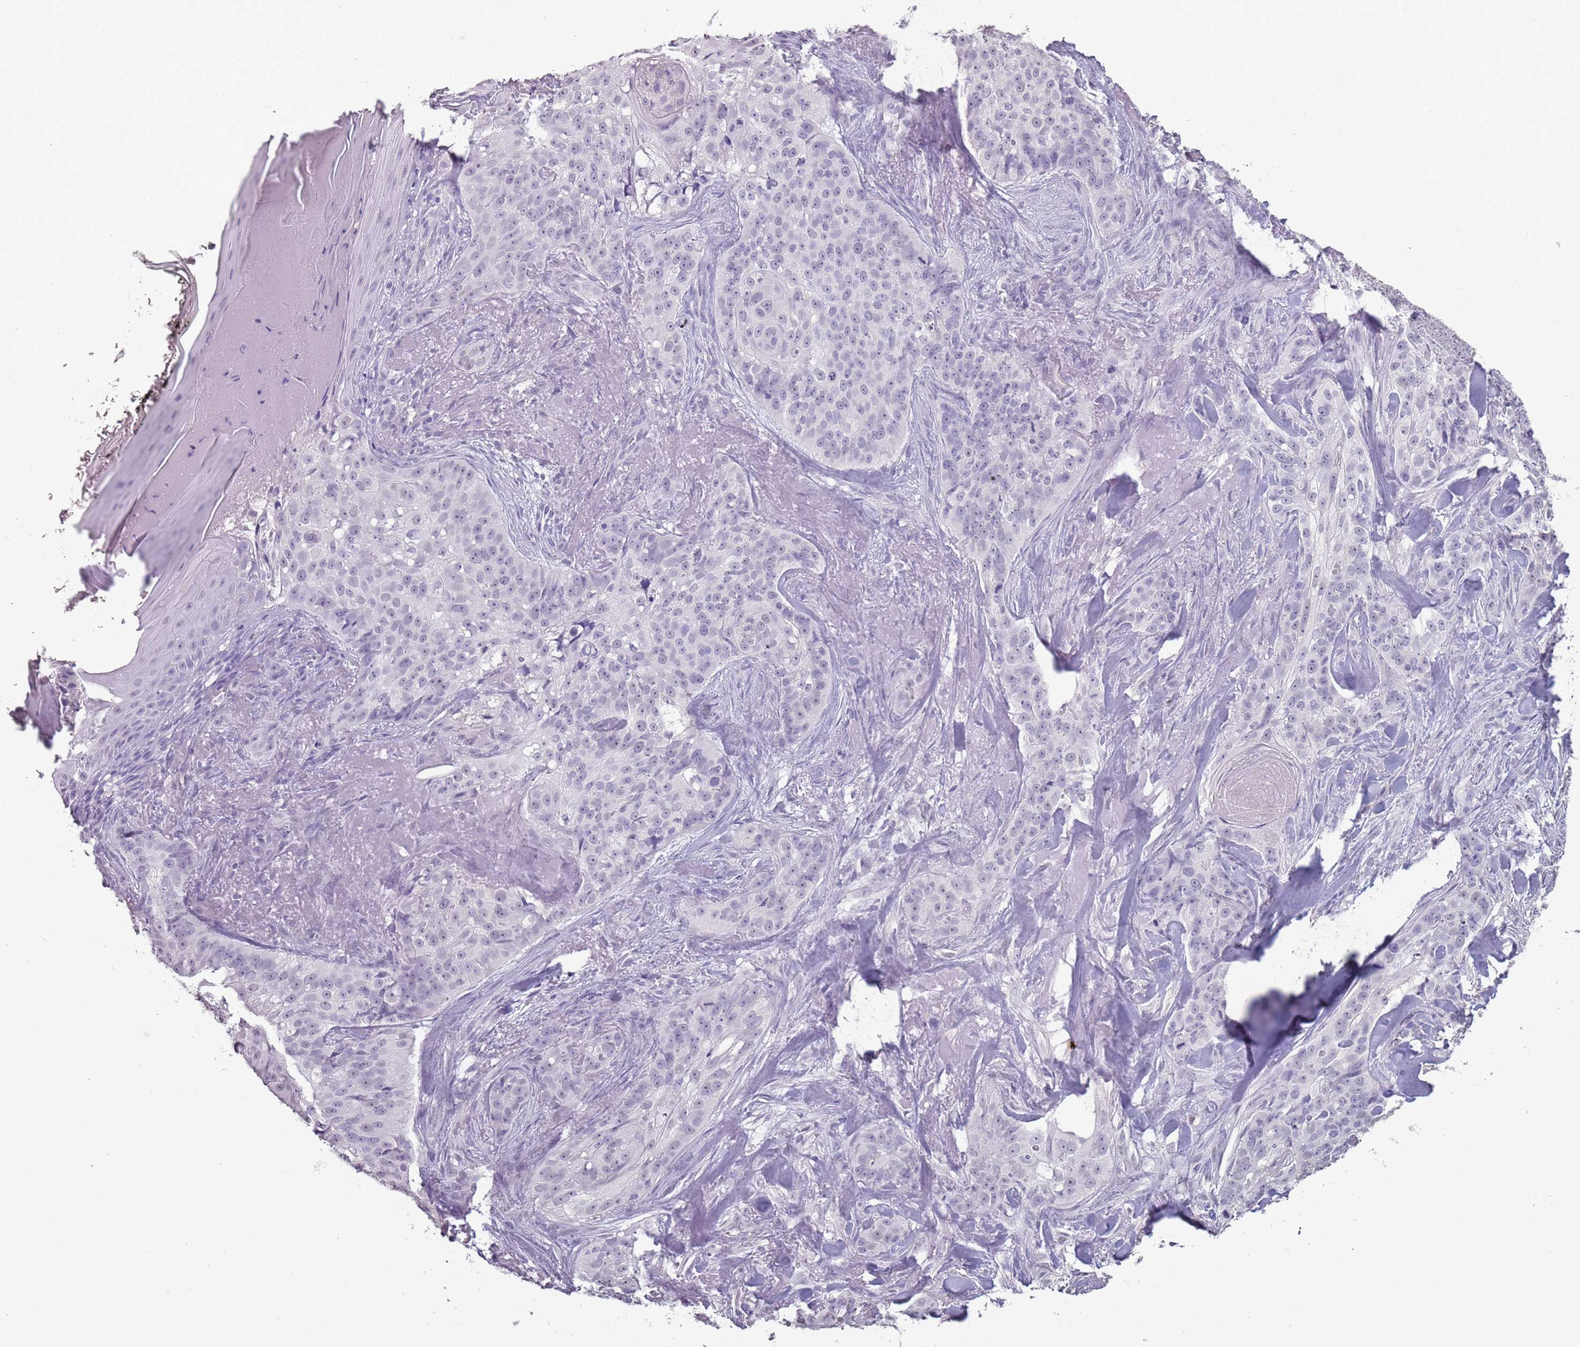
{"staining": {"intensity": "negative", "quantity": "none", "location": "none"}, "tissue": "skin cancer", "cell_type": "Tumor cells", "image_type": "cancer", "snomed": [{"axis": "morphology", "description": "Basal cell carcinoma"}, {"axis": "topography", "description": "Skin"}], "caption": "Skin basal cell carcinoma stained for a protein using IHC exhibits no positivity tumor cells.", "gene": "SUN5", "patient": {"sex": "female", "age": 92}}